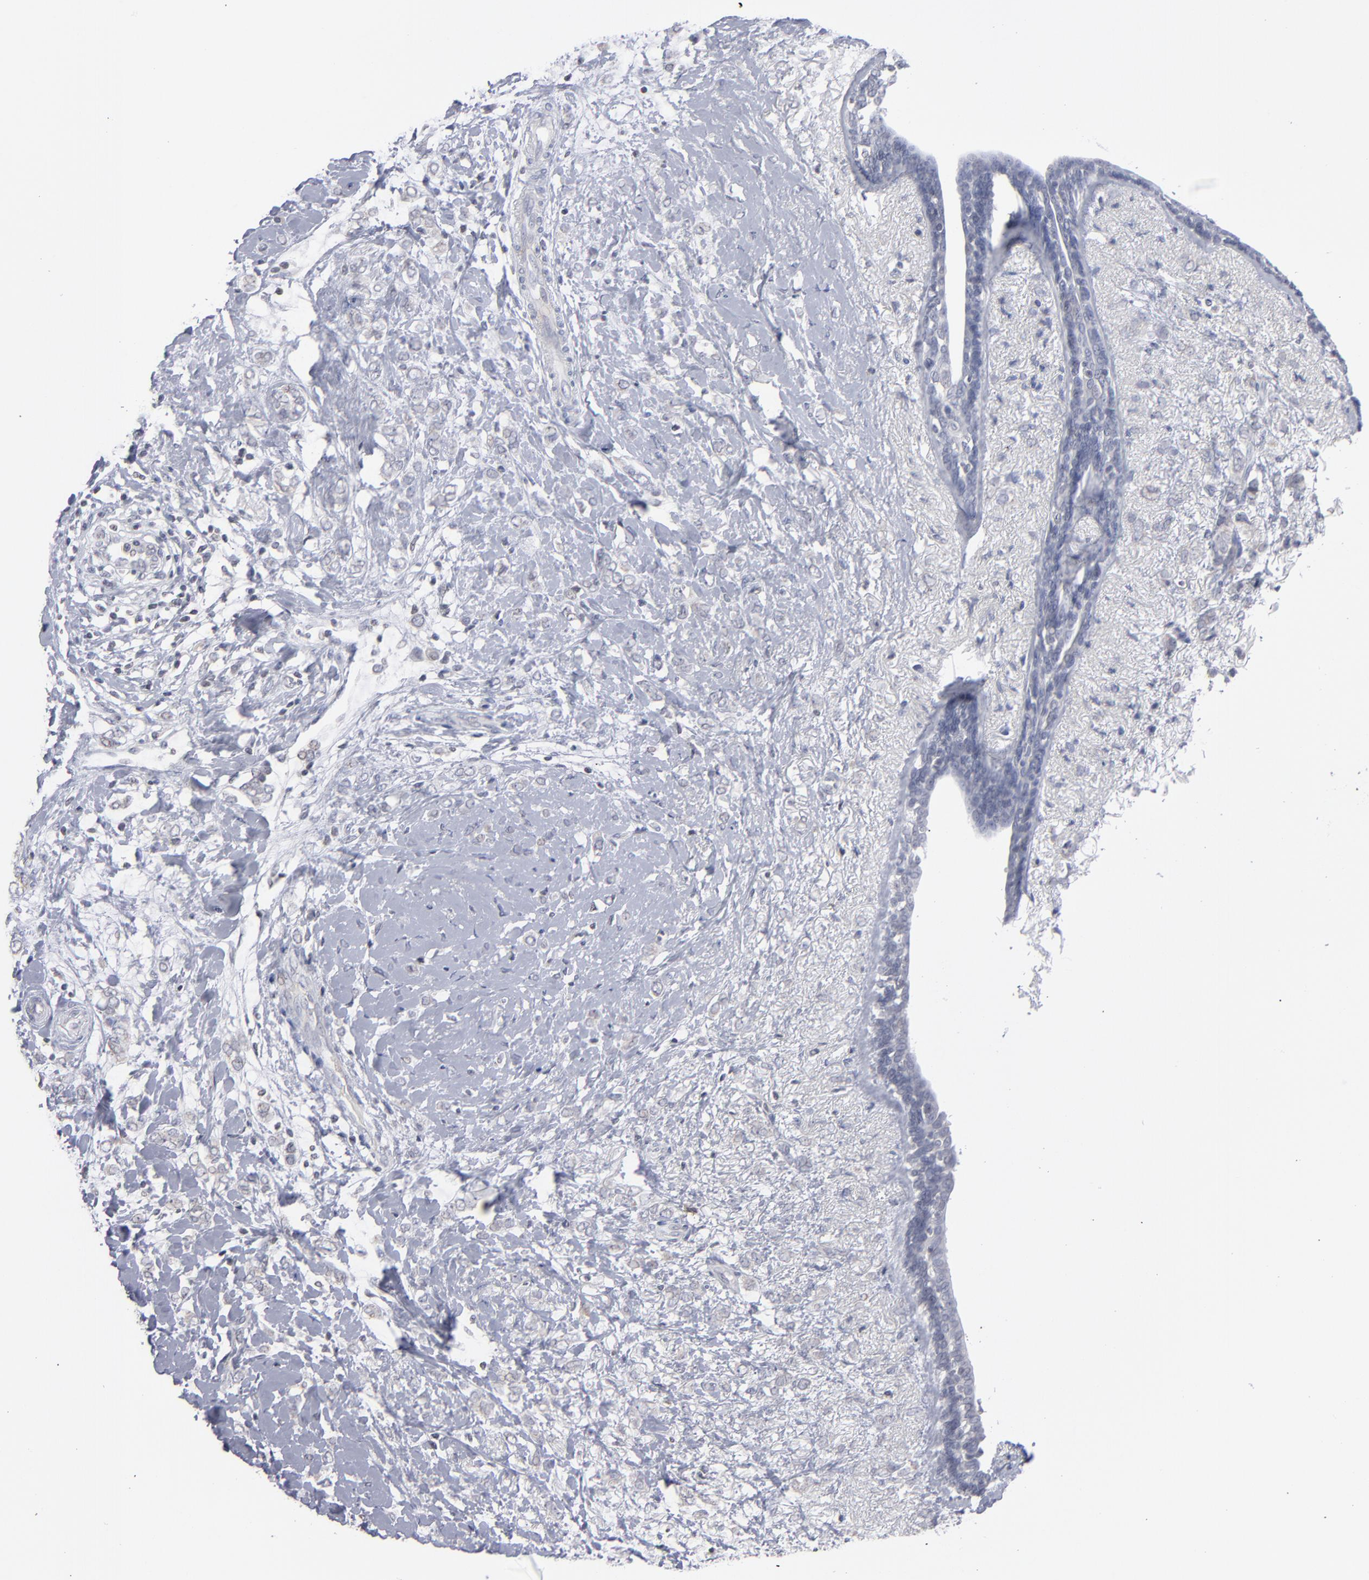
{"staining": {"intensity": "negative", "quantity": "none", "location": "none"}, "tissue": "breast cancer", "cell_type": "Tumor cells", "image_type": "cancer", "snomed": [{"axis": "morphology", "description": "Normal tissue, NOS"}, {"axis": "morphology", "description": "Lobular carcinoma"}, {"axis": "topography", "description": "Breast"}], "caption": "Immunohistochemistry of human breast lobular carcinoma shows no staining in tumor cells.", "gene": "RPH3A", "patient": {"sex": "female", "age": 47}}